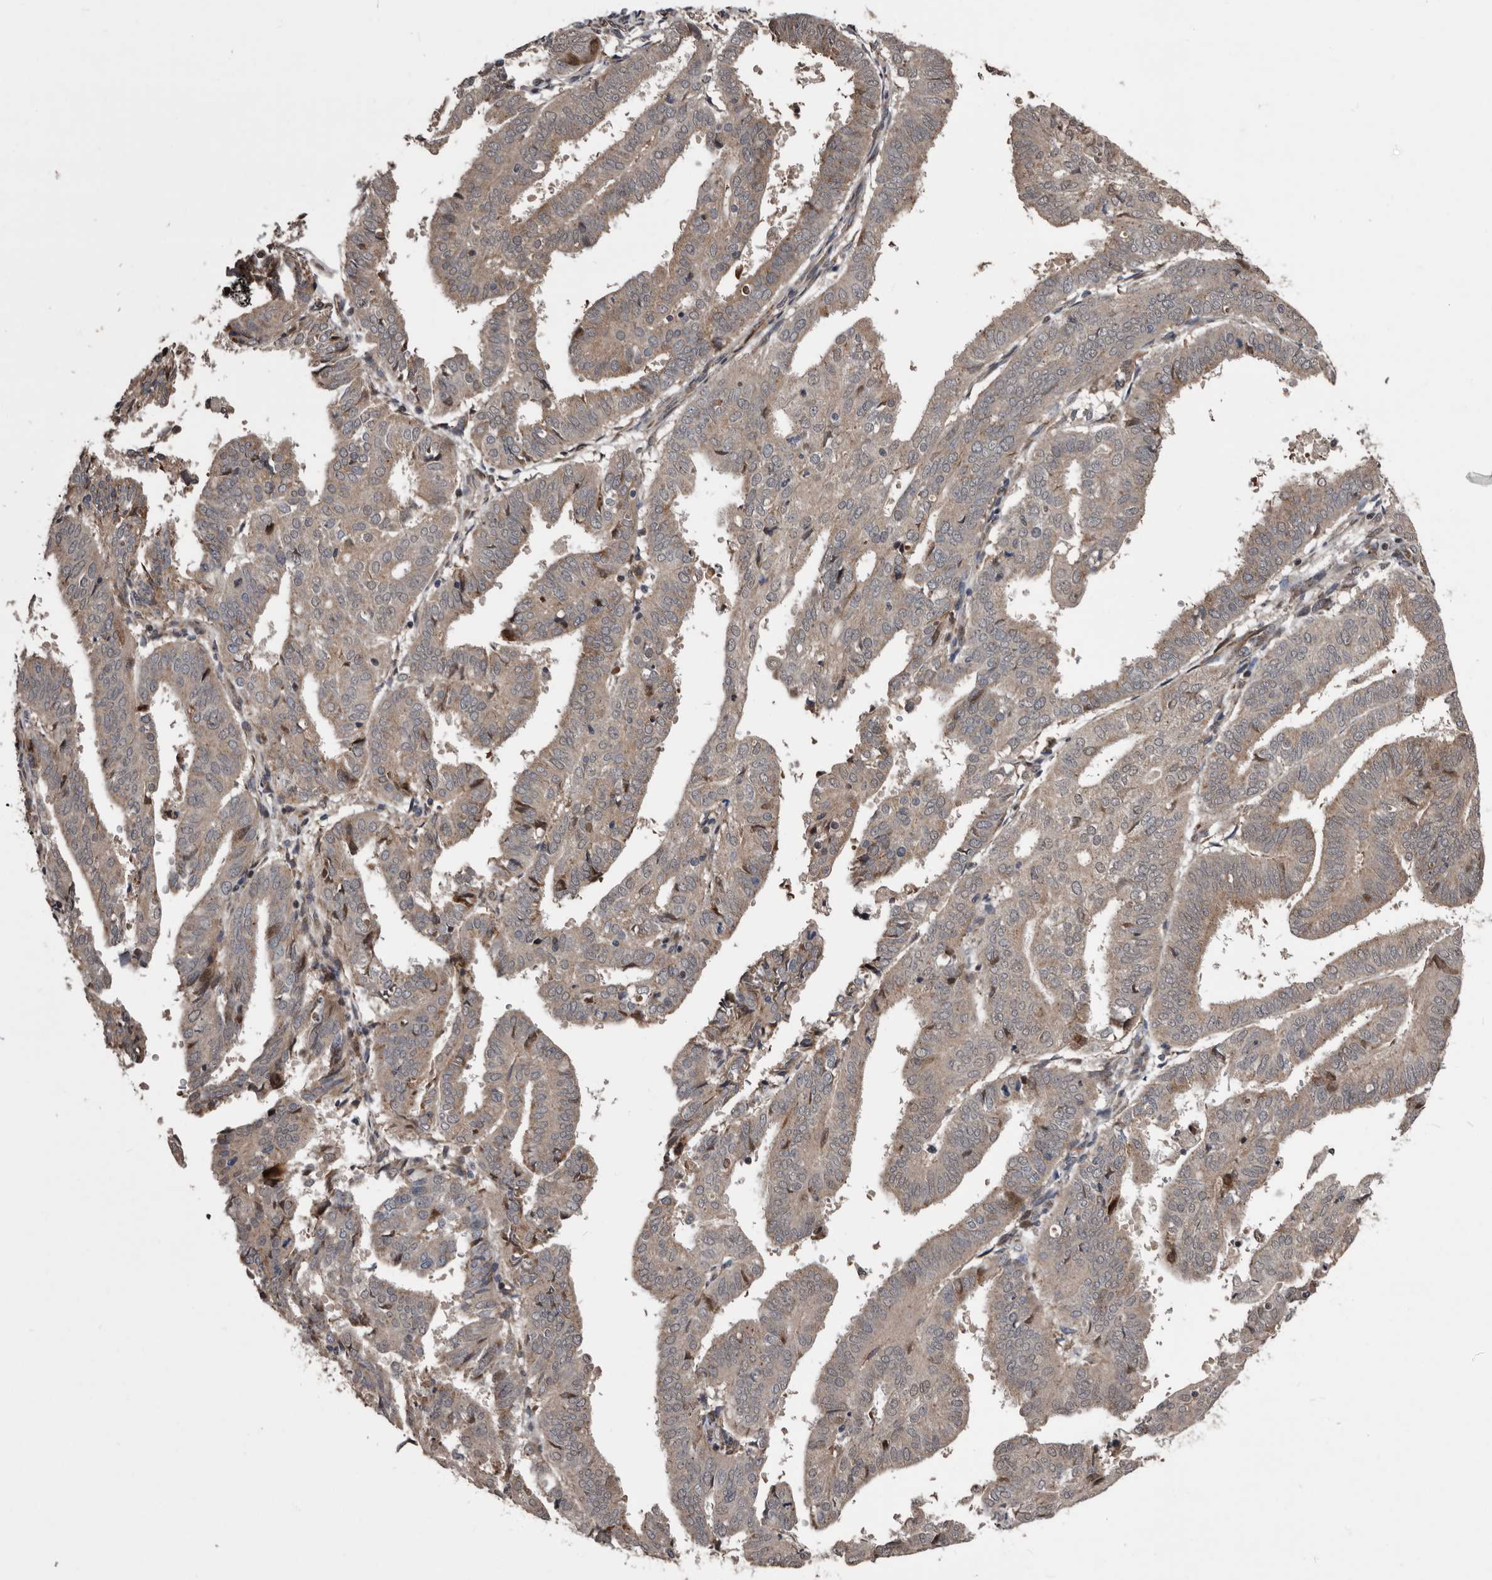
{"staining": {"intensity": "negative", "quantity": "none", "location": "none"}, "tissue": "endometrial cancer", "cell_type": "Tumor cells", "image_type": "cancer", "snomed": [{"axis": "morphology", "description": "Adenocarcinoma, NOS"}, {"axis": "topography", "description": "Uterus"}], "caption": "IHC photomicrograph of neoplastic tissue: human adenocarcinoma (endometrial) stained with DAB (3,3'-diaminobenzidine) exhibits no significant protein staining in tumor cells.", "gene": "SERTAD4", "patient": {"sex": "female", "age": 77}}